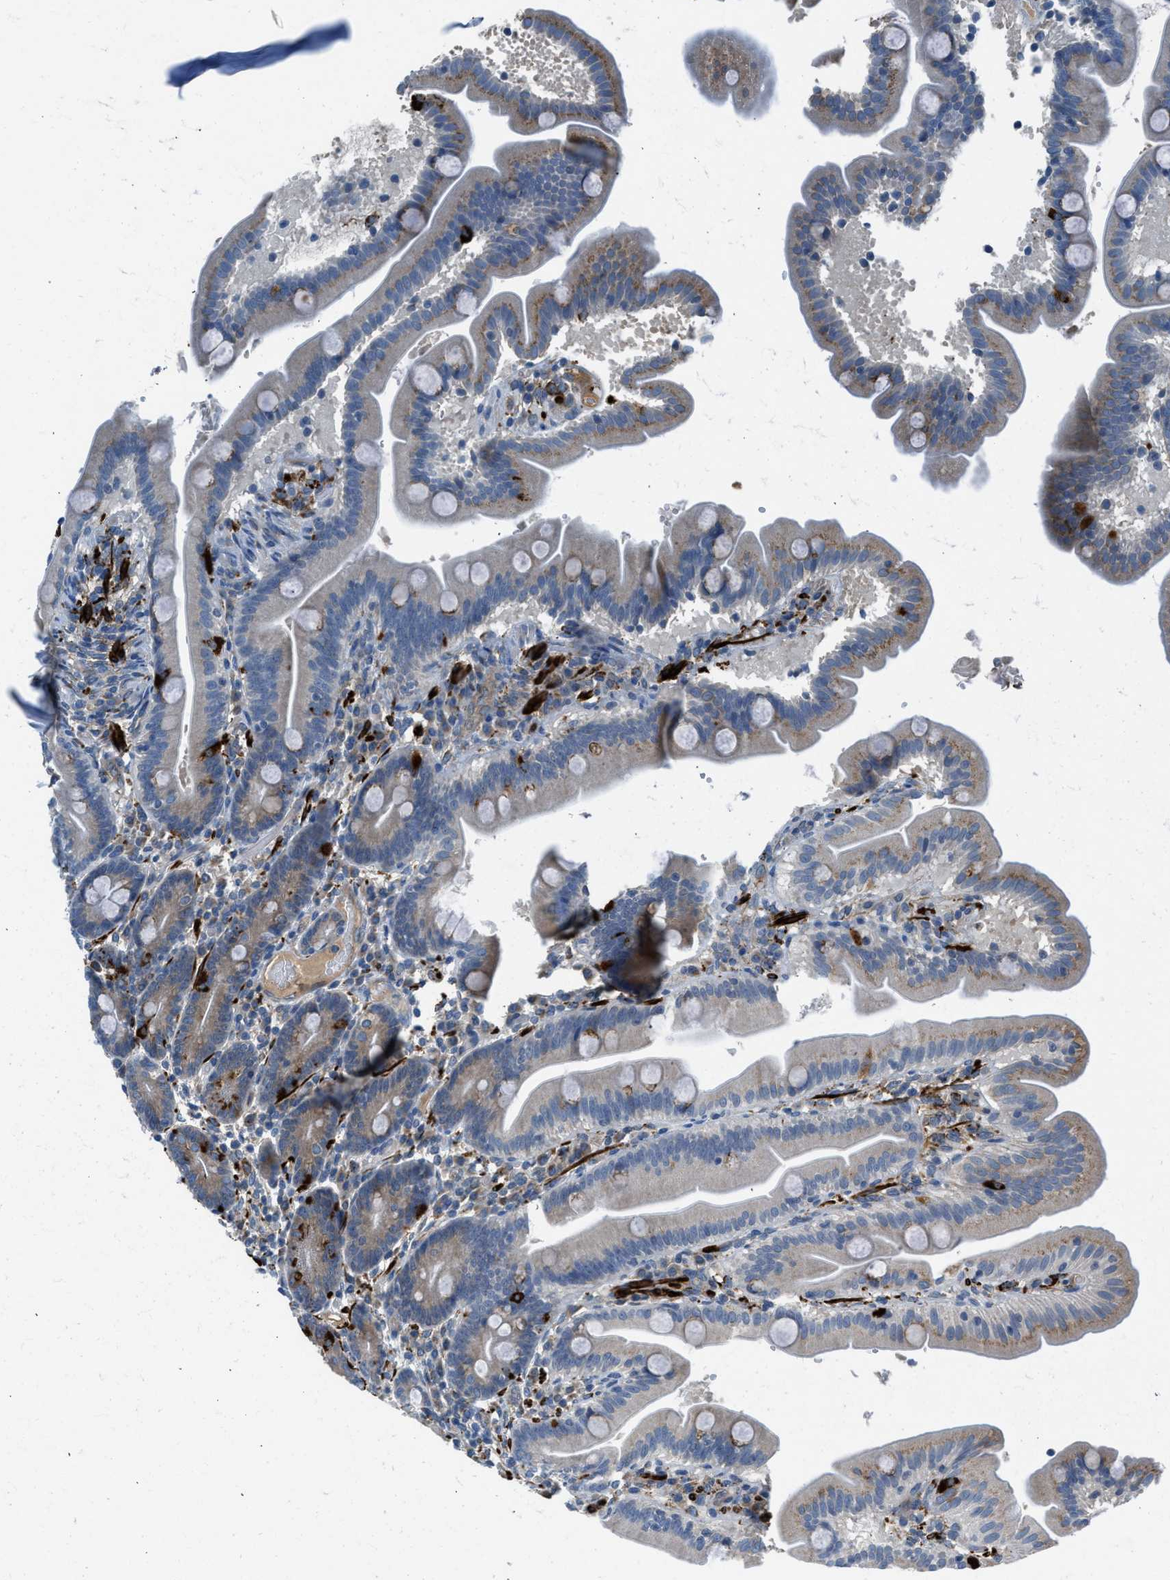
{"staining": {"intensity": "strong", "quantity": "<25%", "location": "cytoplasmic/membranous"}, "tissue": "duodenum", "cell_type": "Glandular cells", "image_type": "normal", "snomed": [{"axis": "morphology", "description": "Normal tissue, NOS"}, {"axis": "topography", "description": "Duodenum"}], "caption": "Approximately <25% of glandular cells in normal human duodenum demonstrate strong cytoplasmic/membranous protein positivity as visualized by brown immunohistochemical staining.", "gene": "LMBR1", "patient": {"sex": "male", "age": 54}}